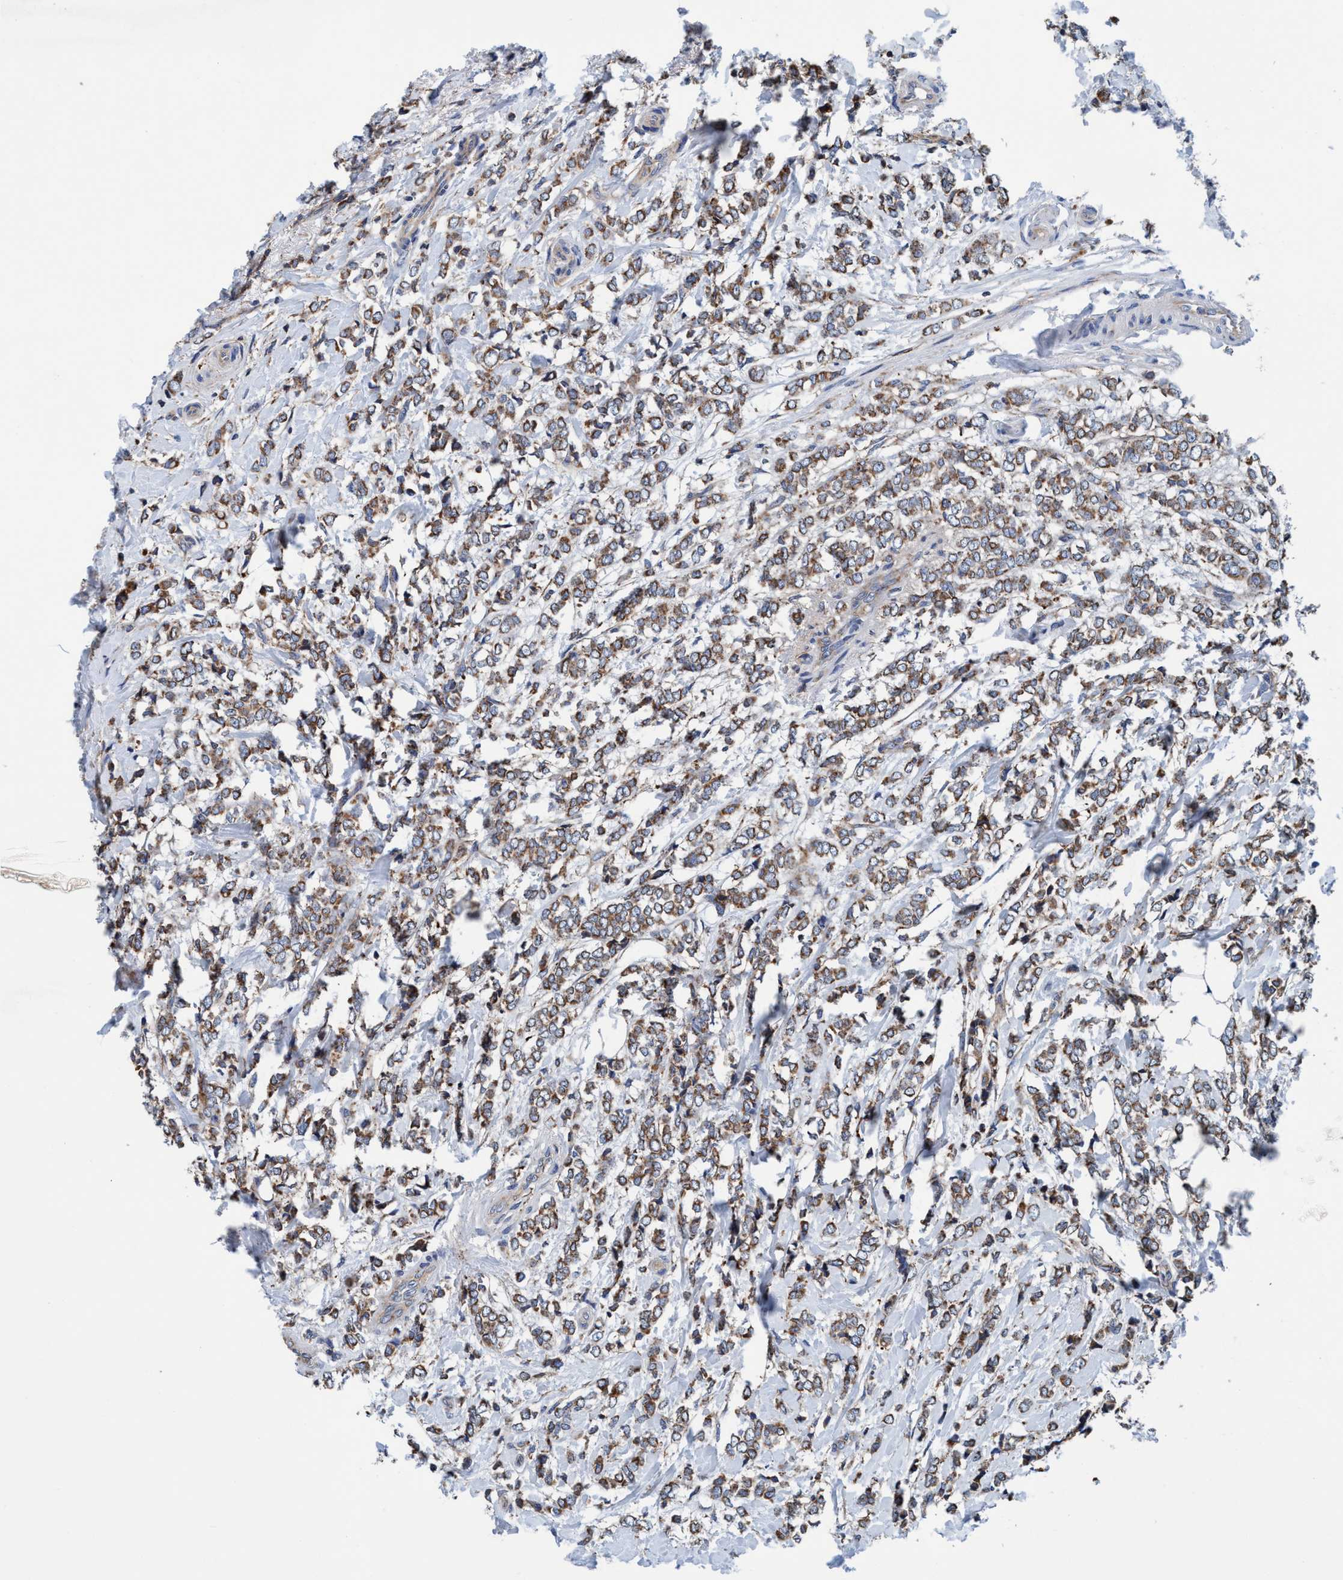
{"staining": {"intensity": "moderate", "quantity": ">75%", "location": "cytoplasmic/membranous"}, "tissue": "breast cancer", "cell_type": "Tumor cells", "image_type": "cancer", "snomed": [{"axis": "morphology", "description": "Normal tissue, NOS"}, {"axis": "morphology", "description": "Lobular carcinoma"}, {"axis": "topography", "description": "Breast"}], "caption": "Lobular carcinoma (breast) was stained to show a protein in brown. There is medium levels of moderate cytoplasmic/membranous positivity in about >75% of tumor cells.", "gene": "ENDOG", "patient": {"sex": "female", "age": 47}}